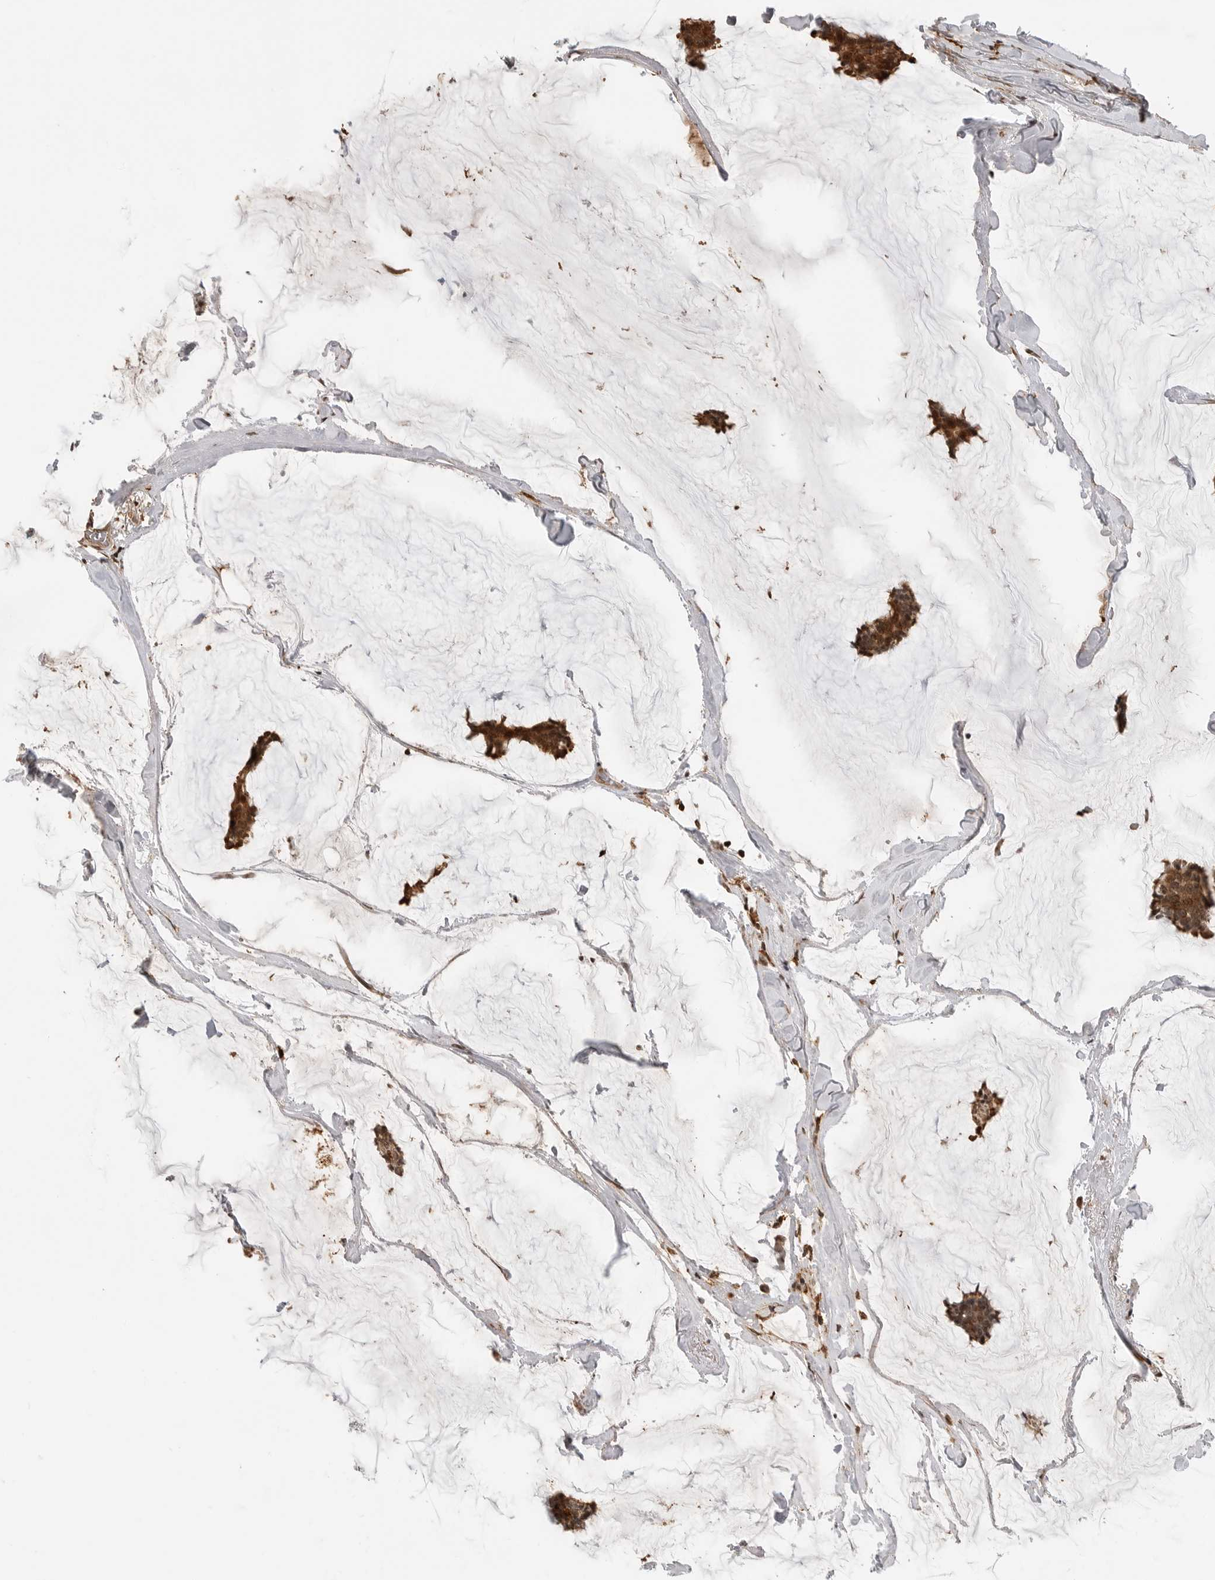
{"staining": {"intensity": "moderate", "quantity": ">75%", "location": "cytoplasmic/membranous,nuclear"}, "tissue": "breast cancer", "cell_type": "Tumor cells", "image_type": "cancer", "snomed": [{"axis": "morphology", "description": "Duct carcinoma"}, {"axis": "topography", "description": "Breast"}], "caption": "DAB immunohistochemical staining of breast infiltrating ductal carcinoma reveals moderate cytoplasmic/membranous and nuclear protein expression in approximately >75% of tumor cells.", "gene": "BMP2K", "patient": {"sex": "female", "age": 93}}